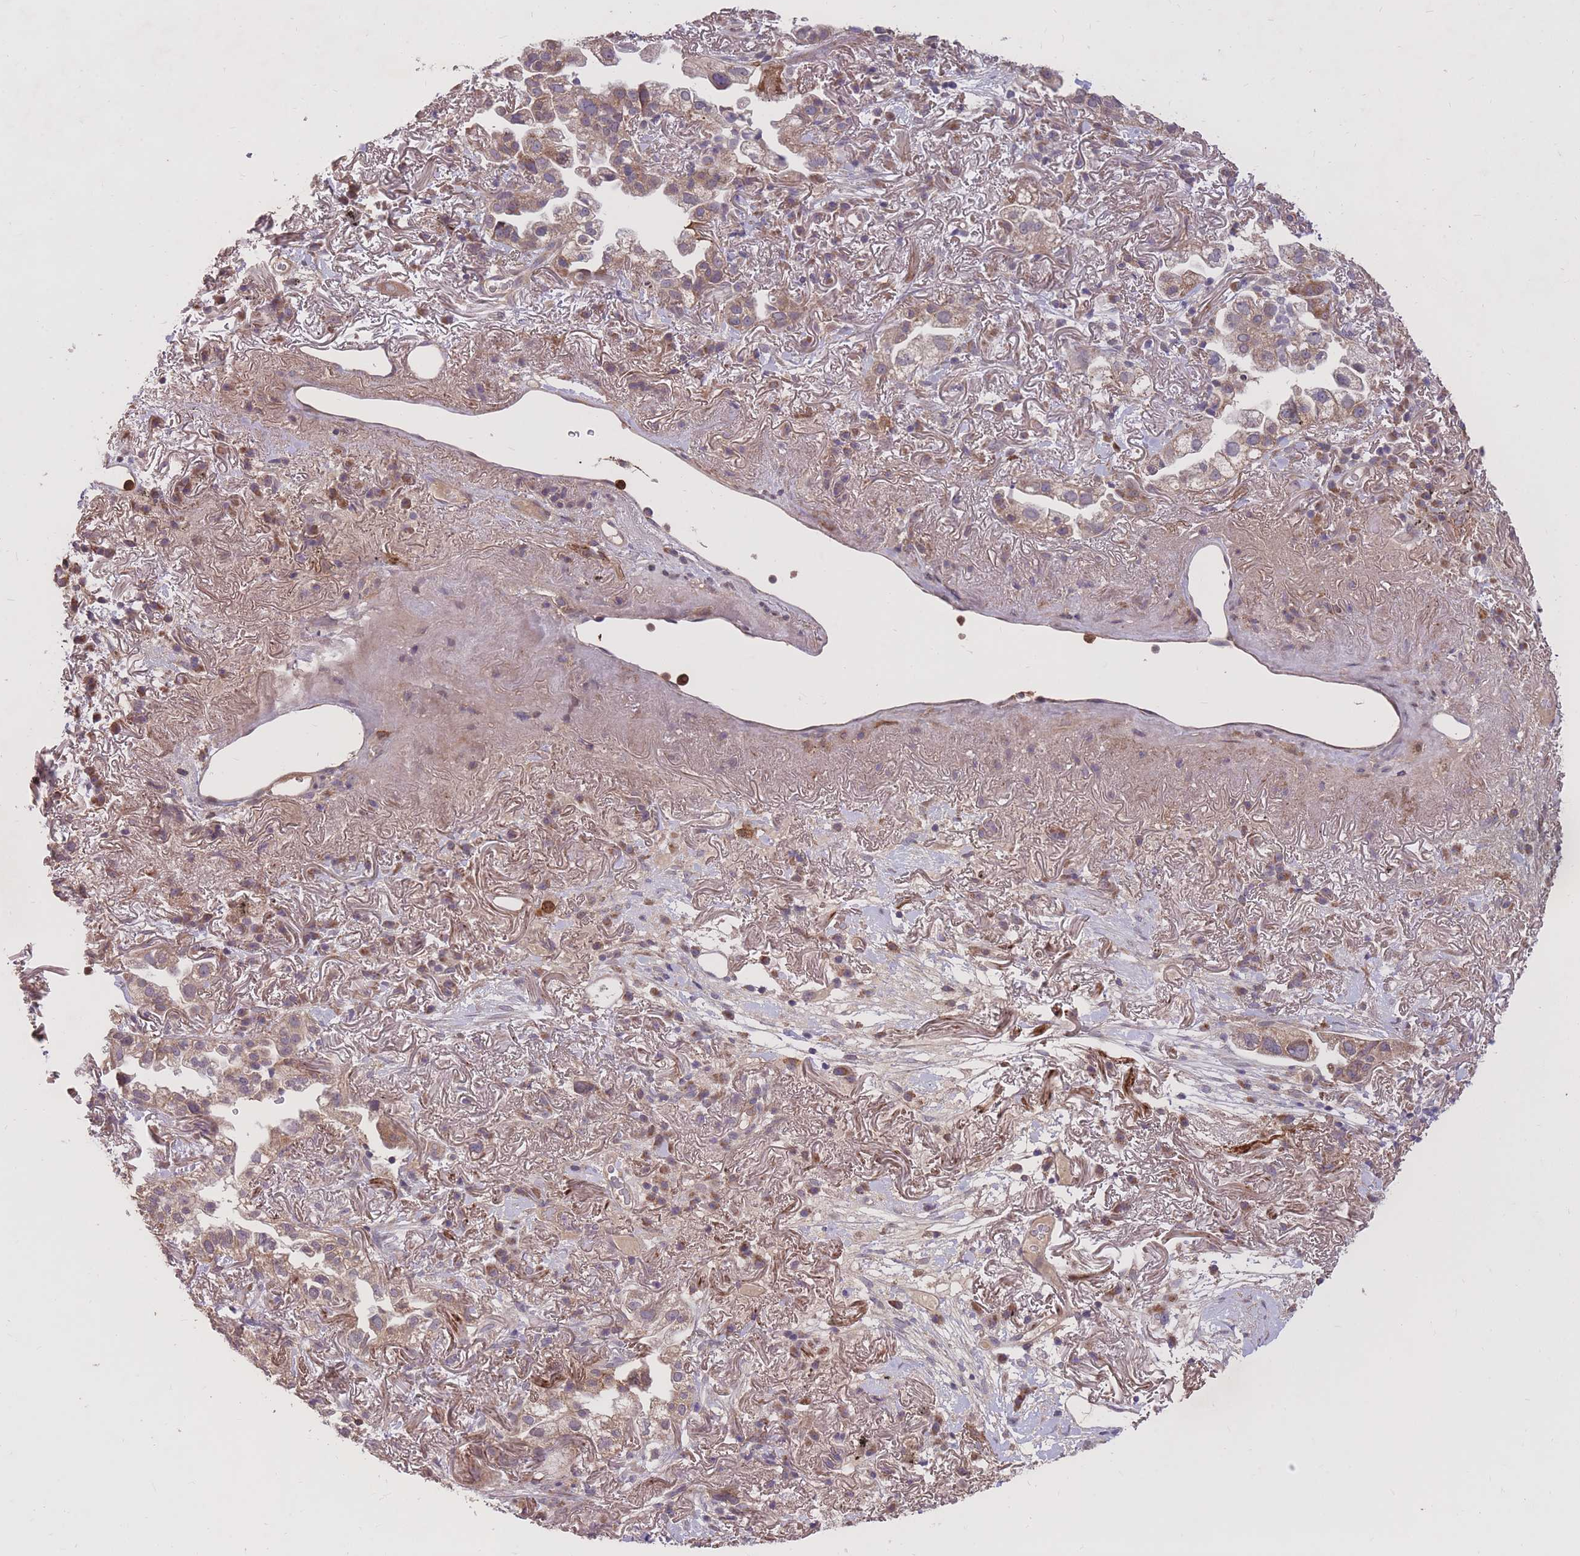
{"staining": {"intensity": "weak", "quantity": ">75%", "location": "cytoplasmic/membranous"}, "tissue": "lung cancer", "cell_type": "Tumor cells", "image_type": "cancer", "snomed": [{"axis": "morphology", "description": "Adenocarcinoma, NOS"}, {"axis": "topography", "description": "Lung"}], "caption": "Immunohistochemistry (IHC) of human lung cancer demonstrates low levels of weak cytoplasmic/membranous staining in approximately >75% of tumor cells.", "gene": "IGF2BP2", "patient": {"sex": "female", "age": 69}}